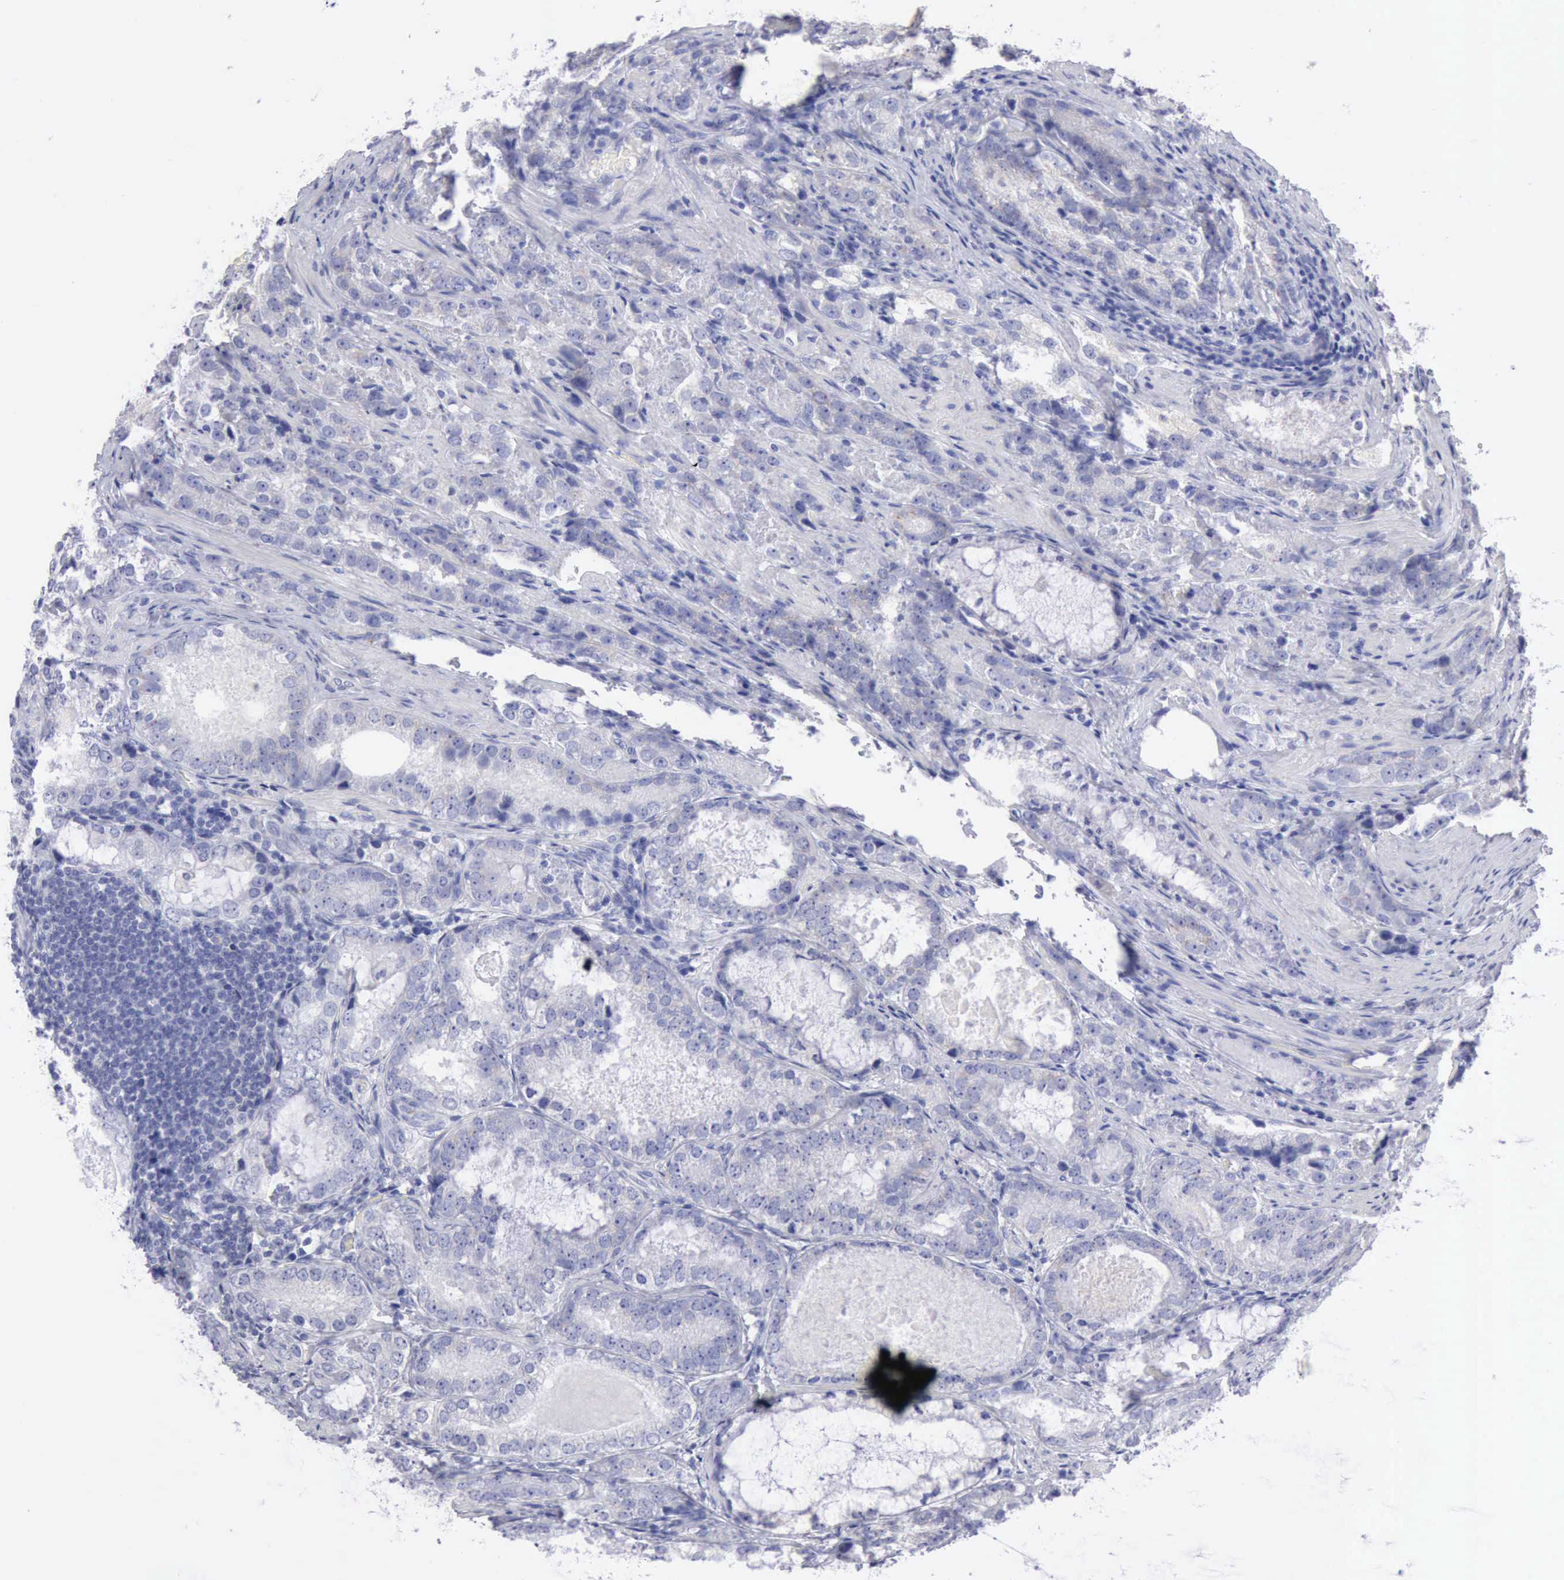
{"staining": {"intensity": "weak", "quantity": "<25%", "location": "cytoplasmic/membranous"}, "tissue": "prostate cancer", "cell_type": "Tumor cells", "image_type": "cancer", "snomed": [{"axis": "morphology", "description": "Adenocarcinoma, High grade"}, {"axis": "topography", "description": "Prostate"}], "caption": "Immunohistochemistry photomicrograph of neoplastic tissue: prostate cancer stained with DAB (3,3'-diaminobenzidine) exhibits no significant protein expression in tumor cells.", "gene": "ANGEL1", "patient": {"sex": "male", "age": 63}}